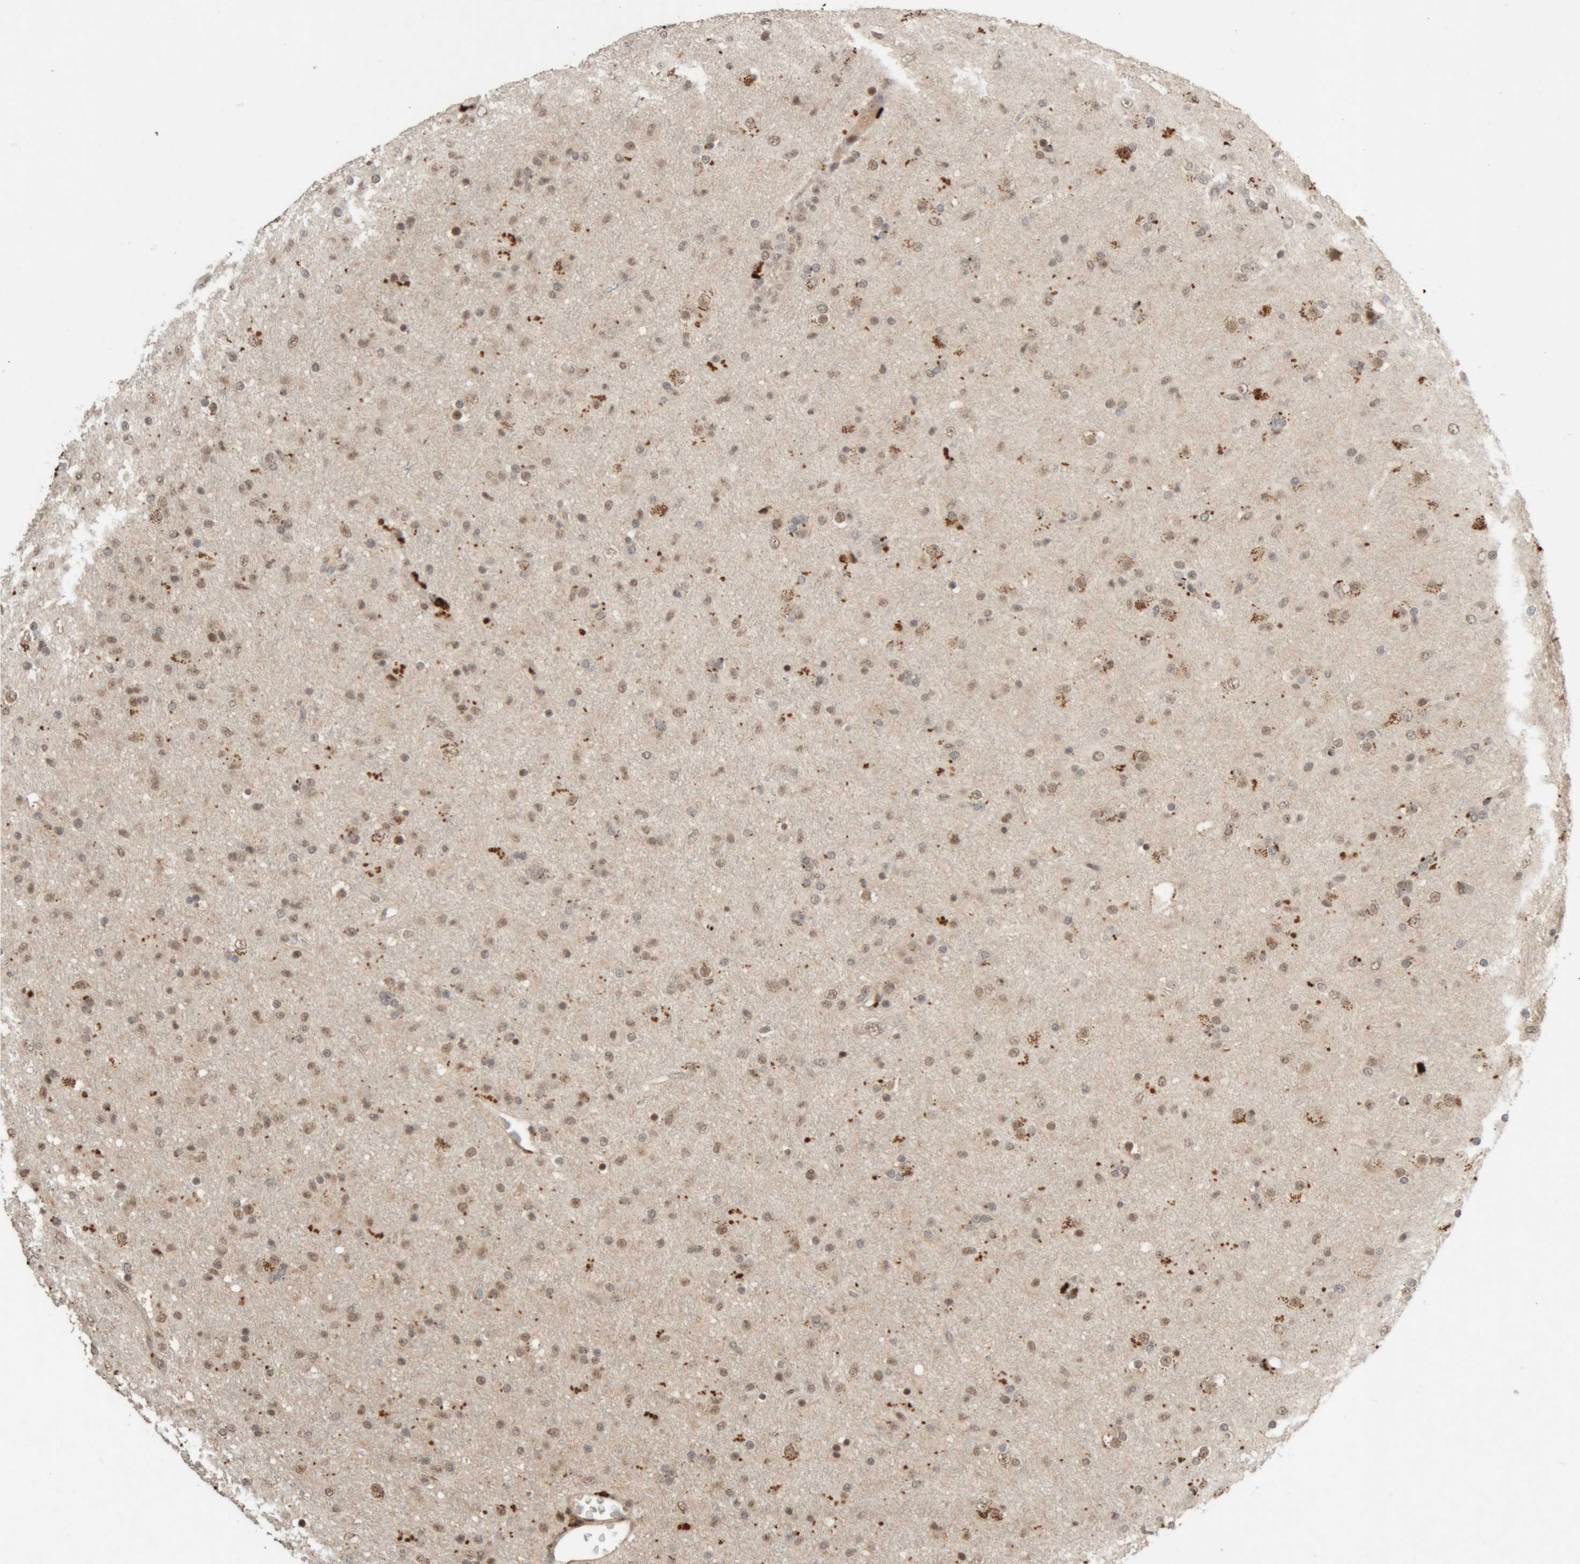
{"staining": {"intensity": "weak", "quantity": "25%-75%", "location": "nuclear"}, "tissue": "glioma", "cell_type": "Tumor cells", "image_type": "cancer", "snomed": [{"axis": "morphology", "description": "Glioma, malignant, Low grade"}, {"axis": "topography", "description": "Brain"}], "caption": "The photomicrograph displays immunohistochemical staining of malignant low-grade glioma. There is weak nuclear positivity is seen in approximately 25%-75% of tumor cells.", "gene": "KEAP1", "patient": {"sex": "male", "age": 65}}